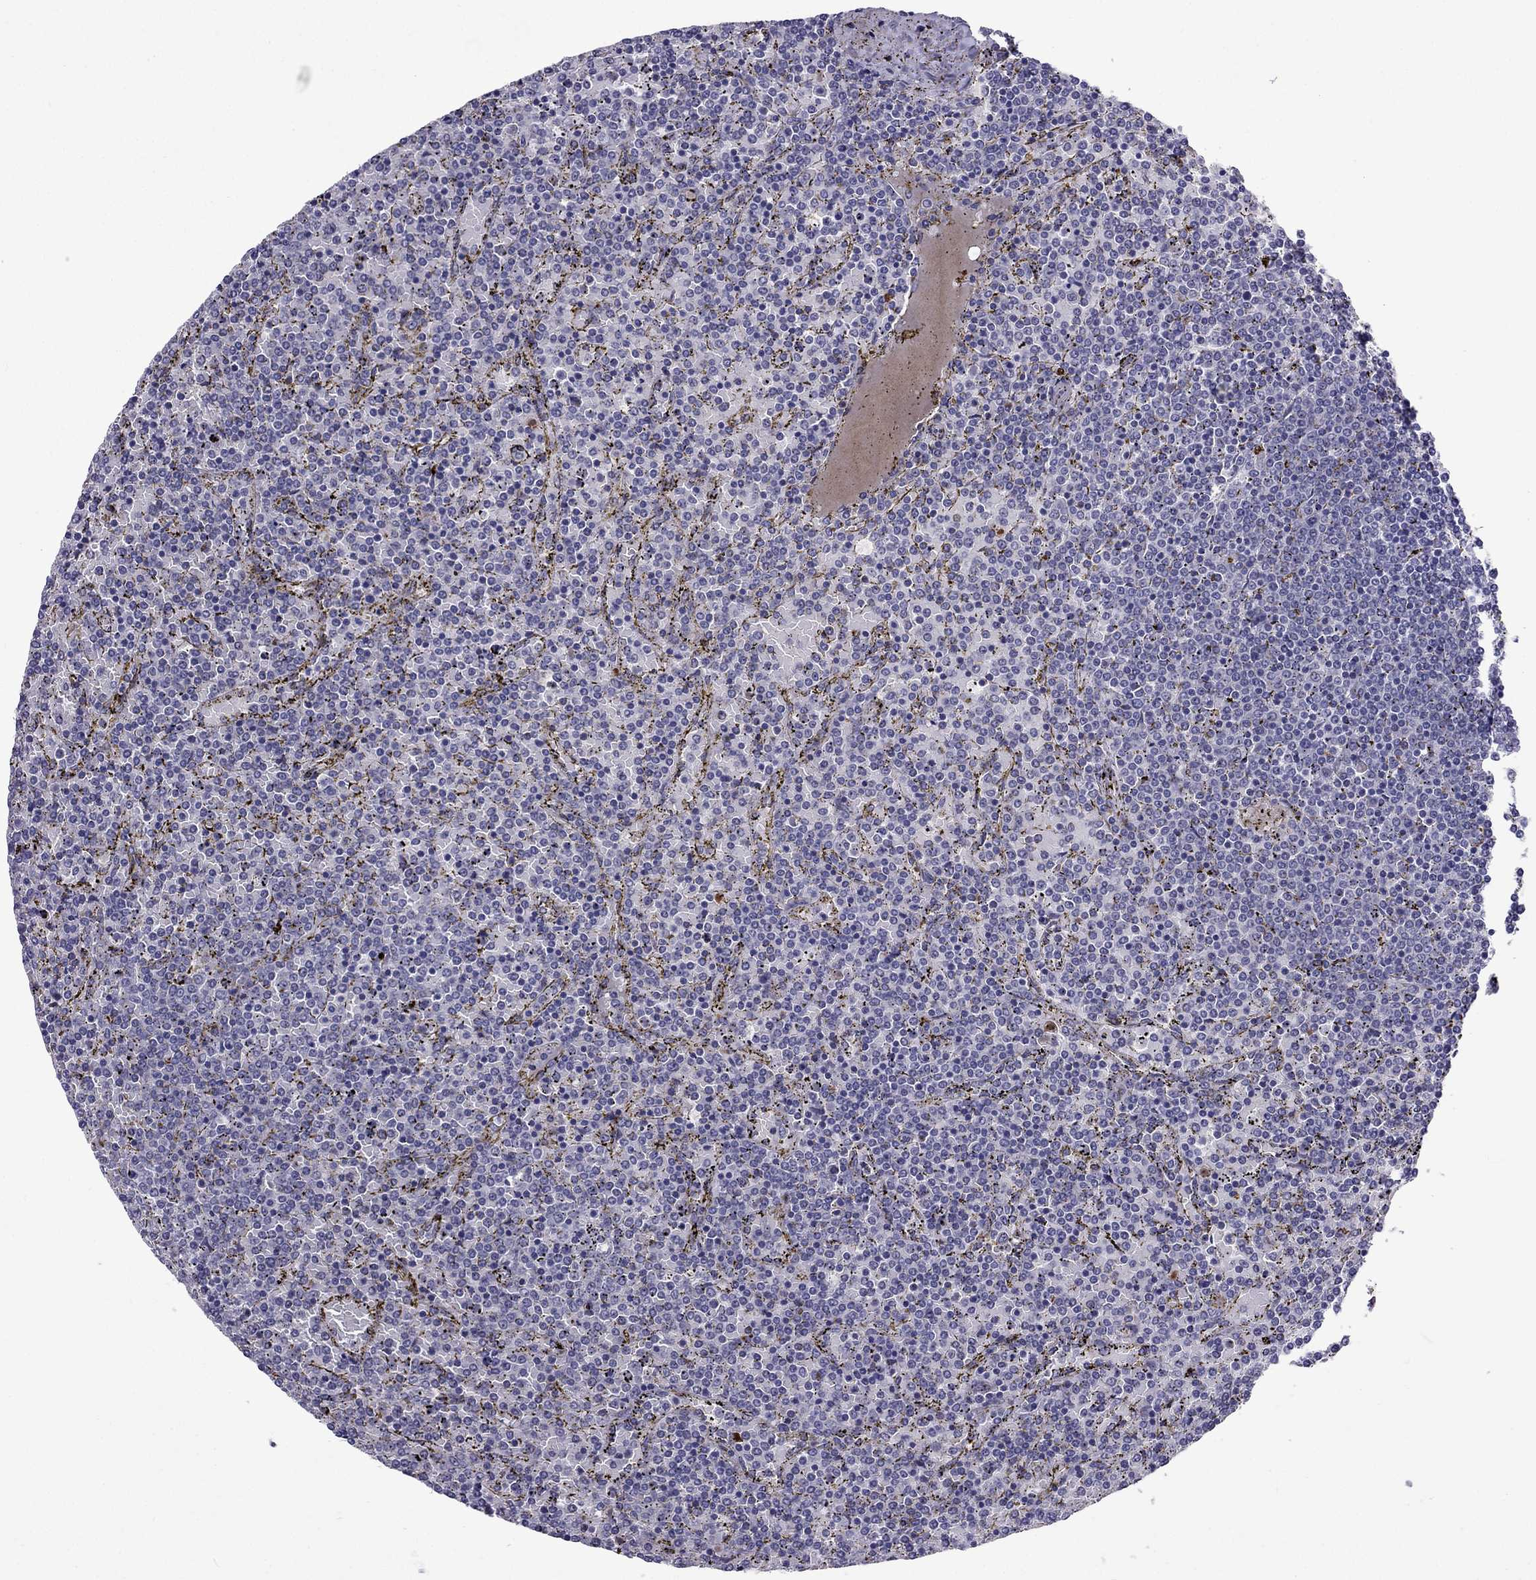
{"staining": {"intensity": "negative", "quantity": "none", "location": "none"}, "tissue": "lymphoma", "cell_type": "Tumor cells", "image_type": "cancer", "snomed": [{"axis": "morphology", "description": "Malignant lymphoma, non-Hodgkin's type, Low grade"}, {"axis": "topography", "description": "Spleen"}], "caption": "Lymphoma was stained to show a protein in brown. There is no significant expression in tumor cells.", "gene": "MYBPH", "patient": {"sex": "female", "age": 77}}